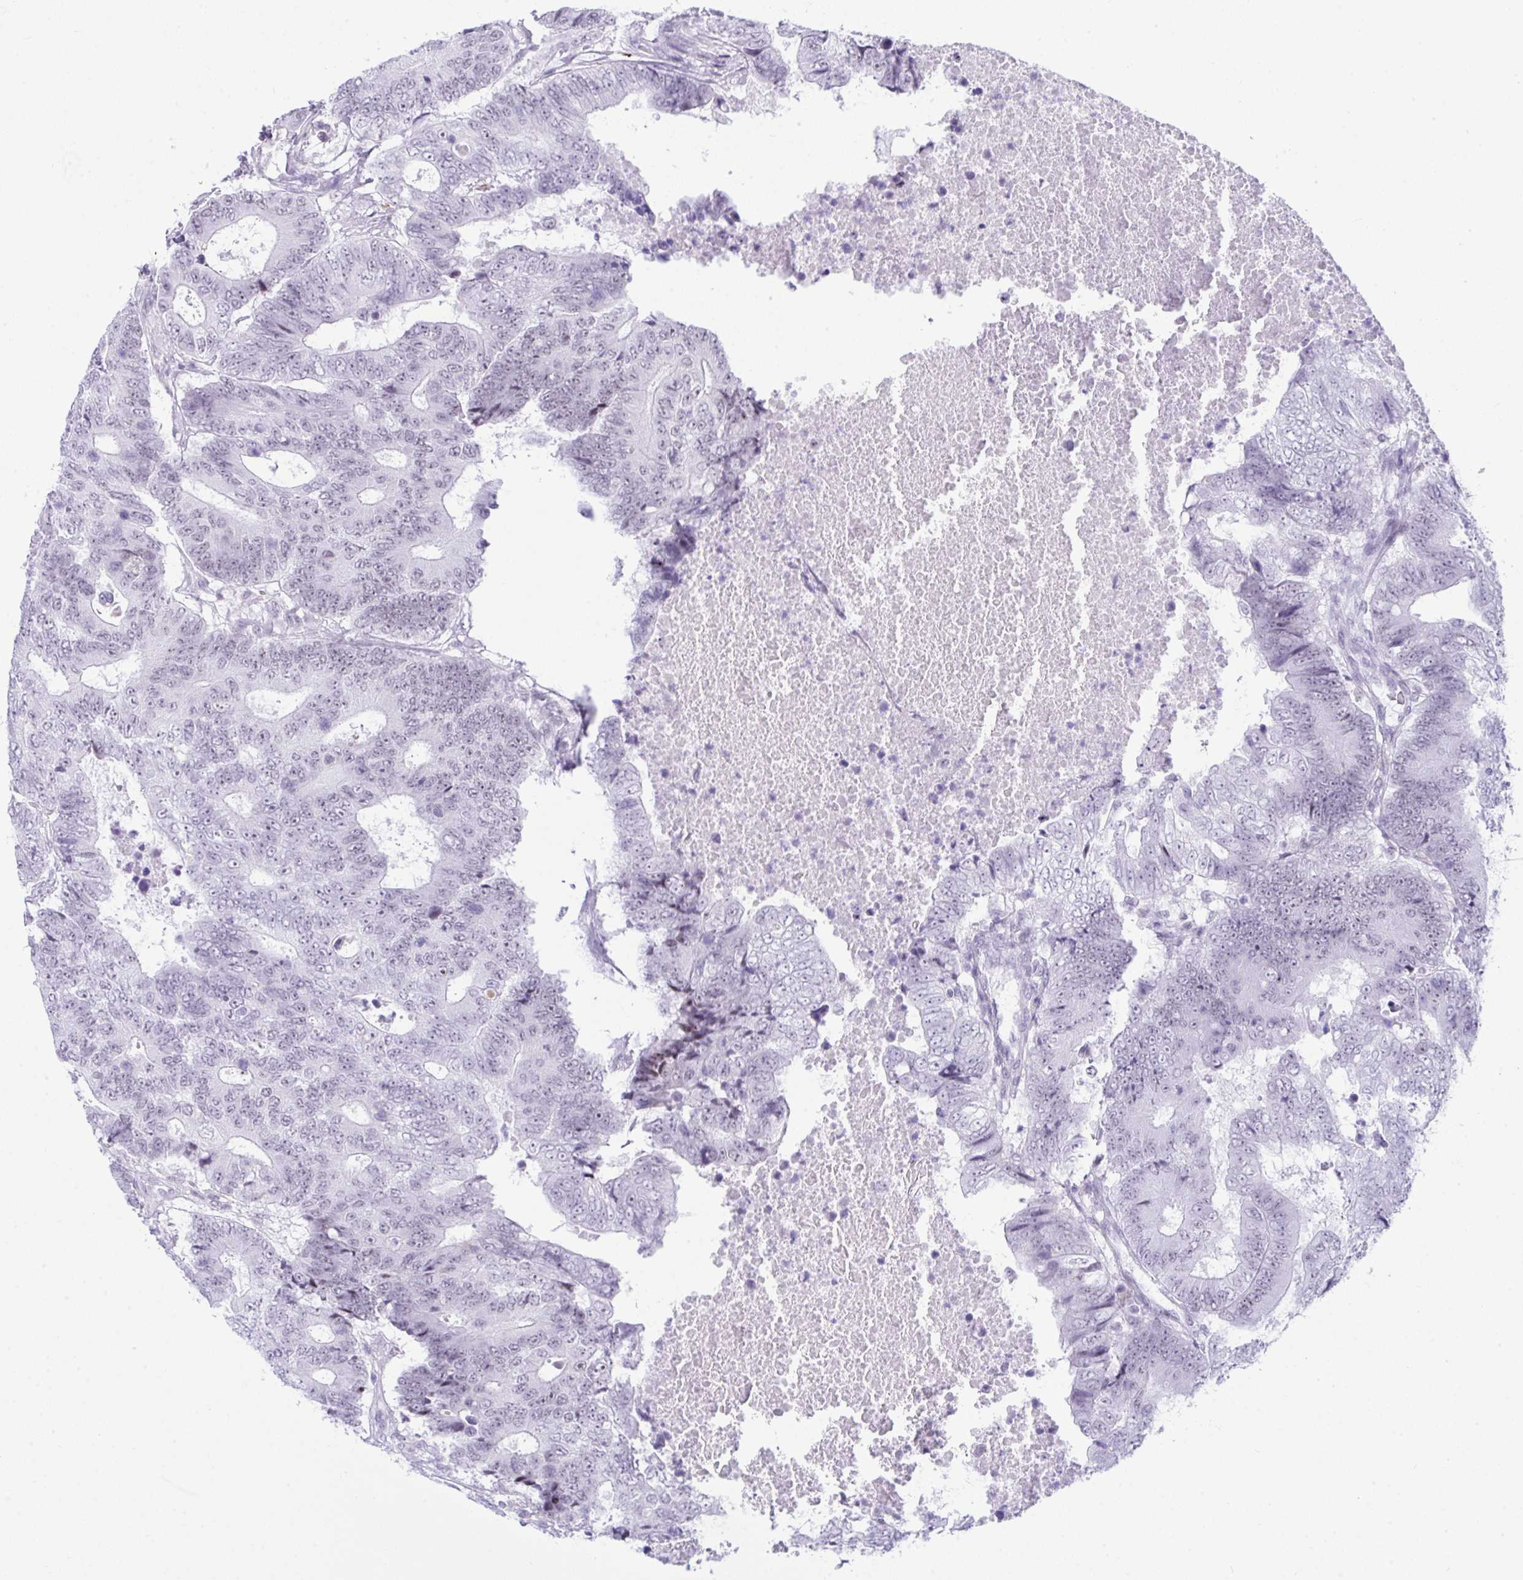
{"staining": {"intensity": "negative", "quantity": "none", "location": "none"}, "tissue": "colorectal cancer", "cell_type": "Tumor cells", "image_type": "cancer", "snomed": [{"axis": "morphology", "description": "Adenocarcinoma, NOS"}, {"axis": "topography", "description": "Colon"}], "caption": "Immunohistochemistry histopathology image of neoplastic tissue: adenocarcinoma (colorectal) stained with DAB shows no significant protein expression in tumor cells.", "gene": "ELN", "patient": {"sex": "female", "age": 48}}